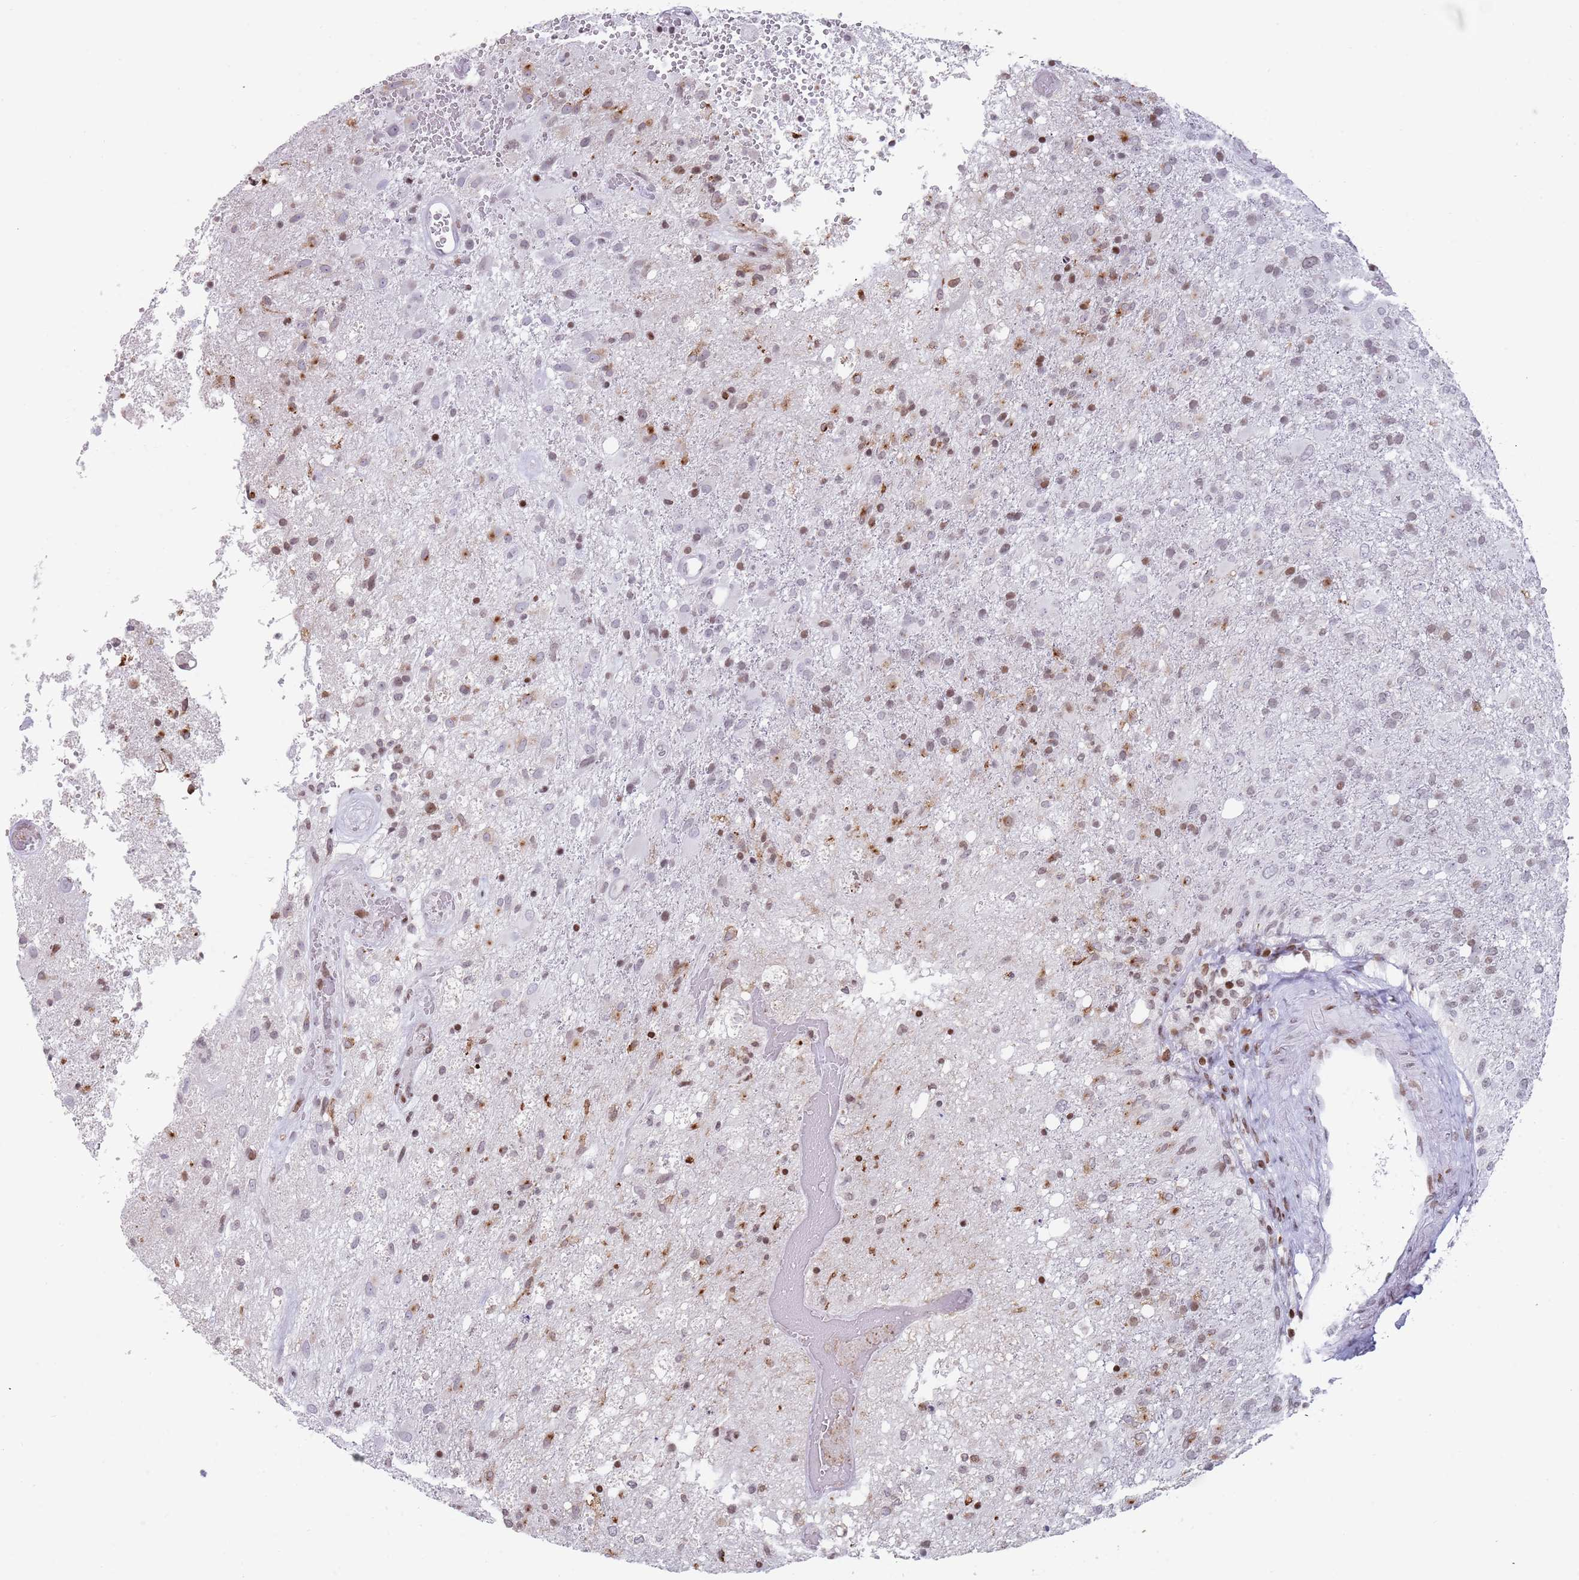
{"staining": {"intensity": "moderate", "quantity": "25%-75%", "location": "nuclear"}, "tissue": "glioma", "cell_type": "Tumor cells", "image_type": "cancer", "snomed": [{"axis": "morphology", "description": "Glioma, malignant, High grade"}, {"axis": "topography", "description": "Brain"}], "caption": "High-grade glioma (malignant) stained for a protein (brown) shows moderate nuclear positive staining in approximately 25%-75% of tumor cells.", "gene": "HDAC8", "patient": {"sex": "female", "age": 74}}